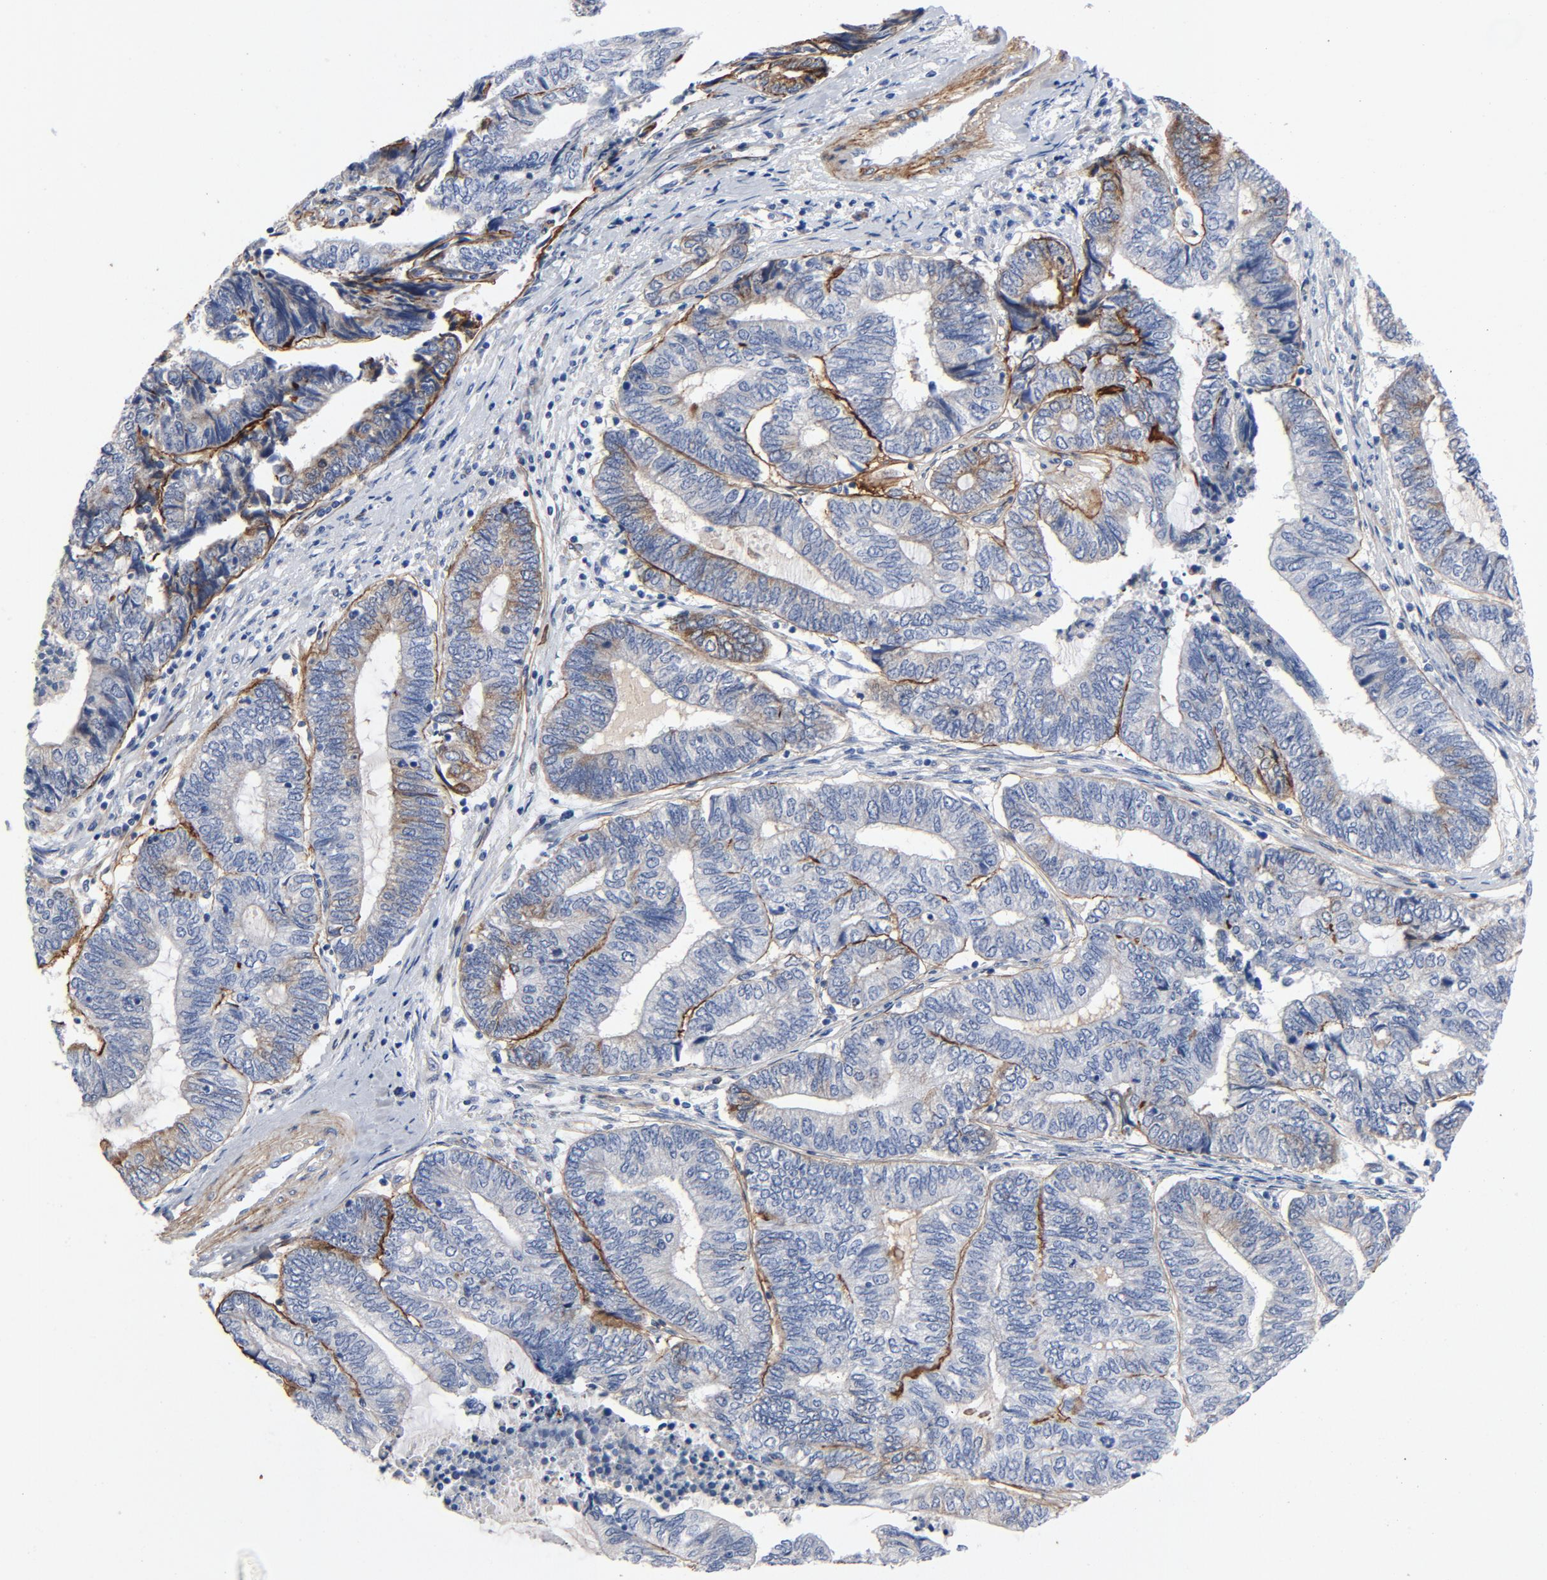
{"staining": {"intensity": "negative", "quantity": "none", "location": "none"}, "tissue": "endometrial cancer", "cell_type": "Tumor cells", "image_type": "cancer", "snomed": [{"axis": "morphology", "description": "Adenocarcinoma, NOS"}, {"axis": "topography", "description": "Uterus"}, {"axis": "topography", "description": "Endometrium"}], "caption": "A photomicrograph of endometrial cancer stained for a protein displays no brown staining in tumor cells. (DAB IHC with hematoxylin counter stain).", "gene": "LAMC1", "patient": {"sex": "female", "age": 70}}